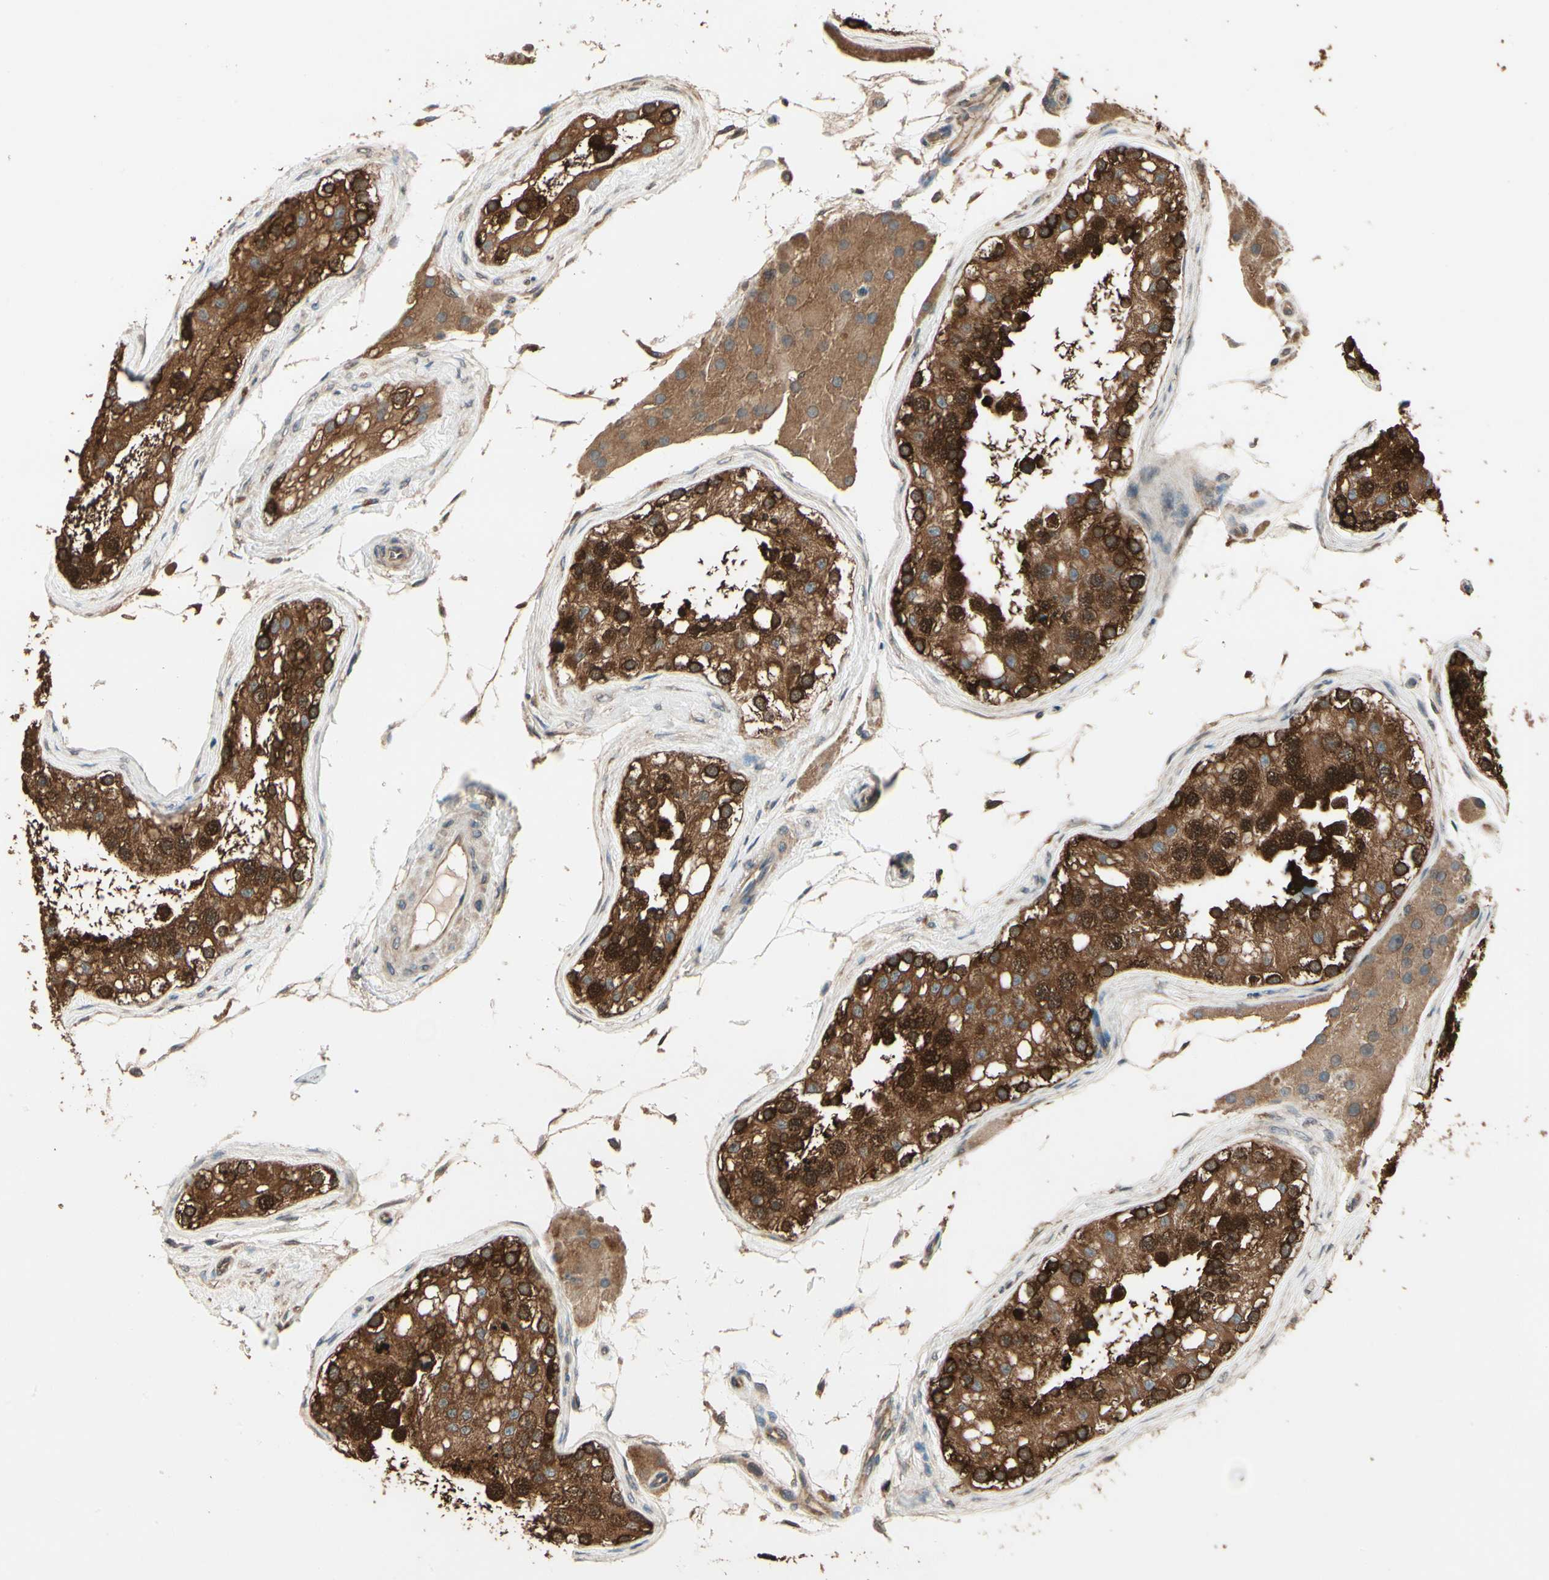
{"staining": {"intensity": "strong", "quantity": ">75%", "location": "cytoplasmic/membranous"}, "tissue": "testis", "cell_type": "Cells in seminiferous ducts", "image_type": "normal", "snomed": [{"axis": "morphology", "description": "Normal tissue, NOS"}, {"axis": "topography", "description": "Testis"}], "caption": "Protein staining of normal testis demonstrates strong cytoplasmic/membranous staining in approximately >75% of cells in seminiferous ducts.", "gene": "CCT7", "patient": {"sex": "male", "age": 68}}